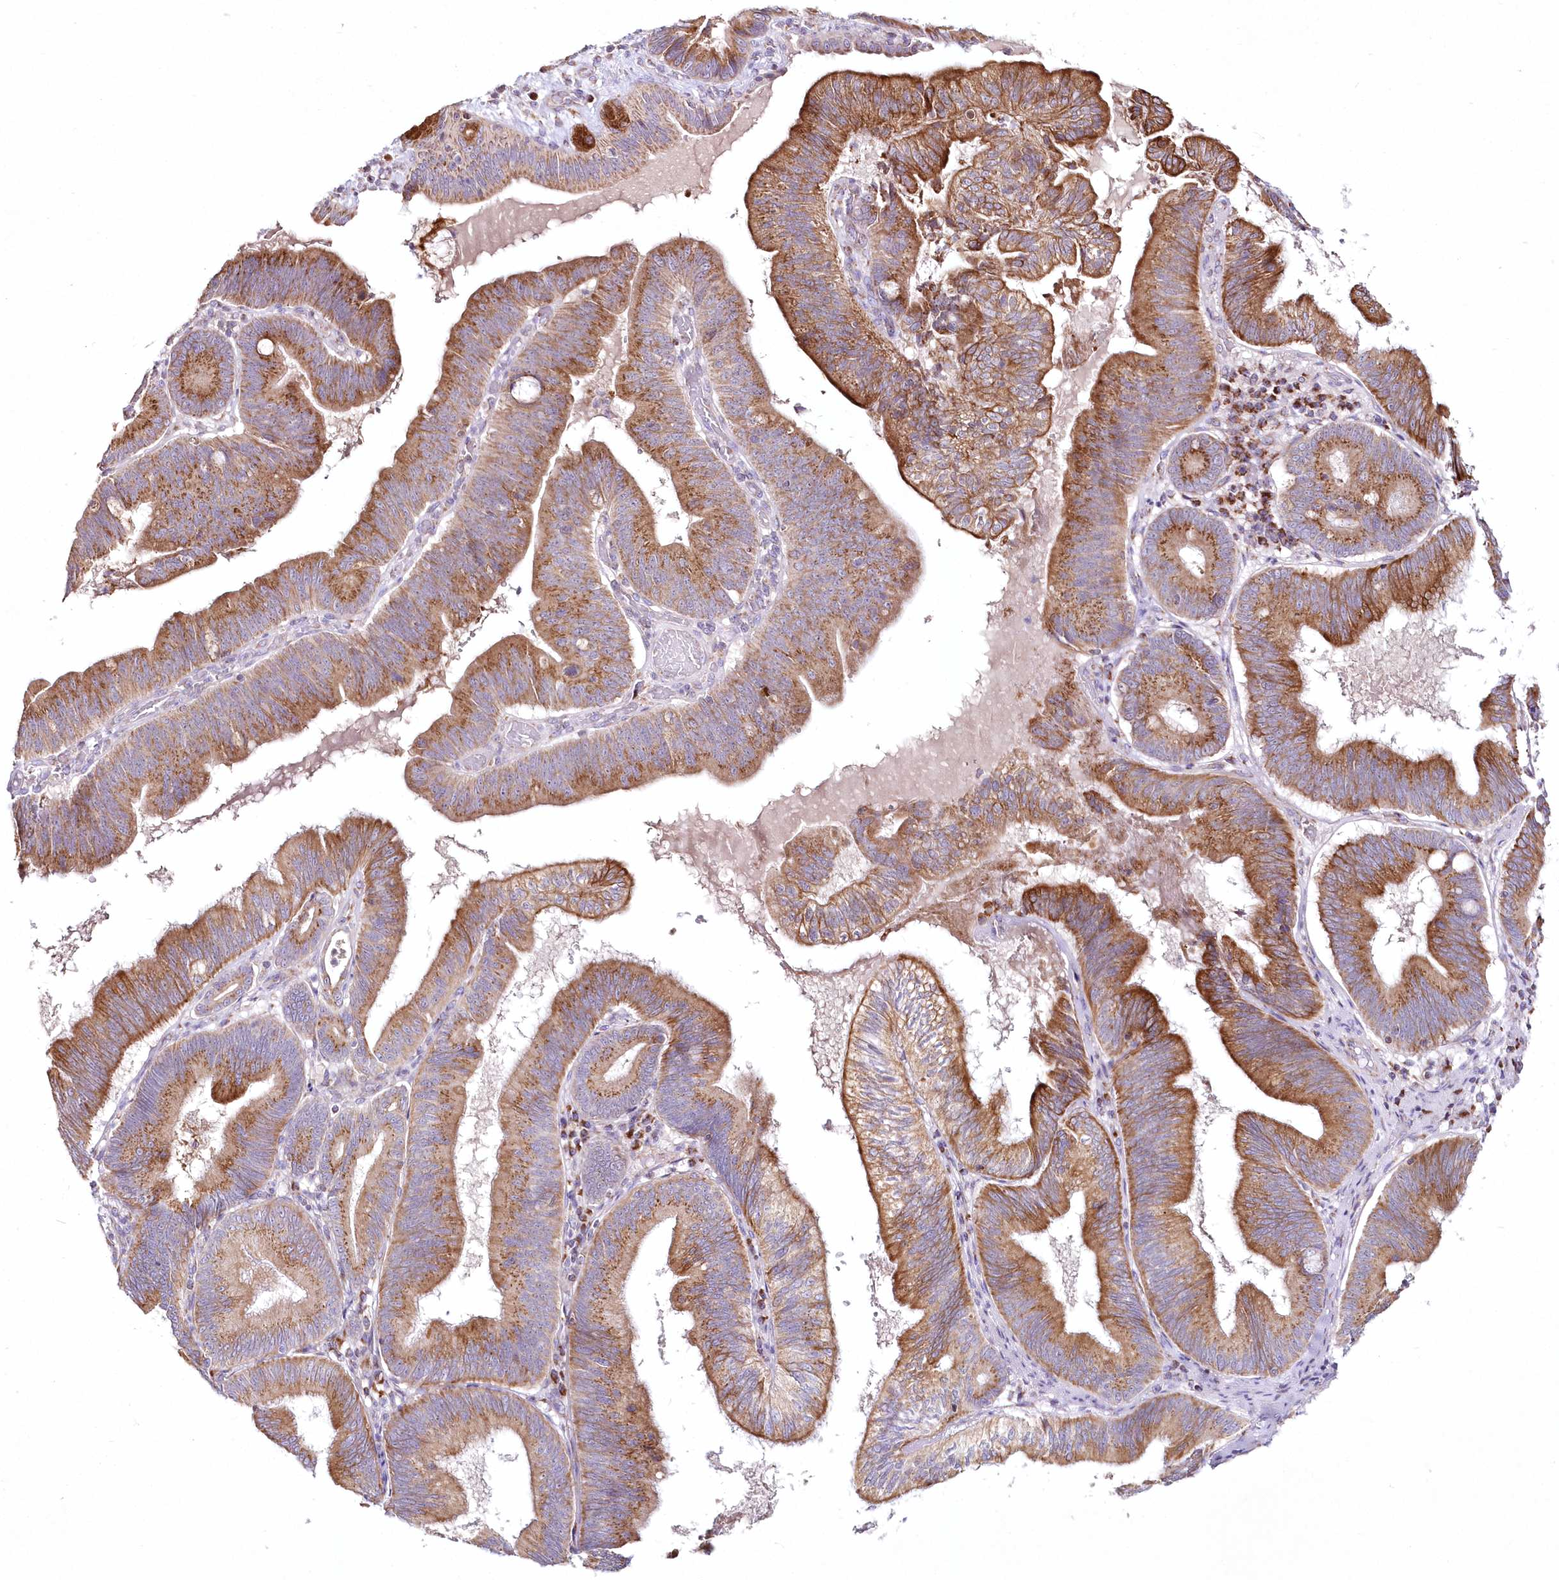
{"staining": {"intensity": "moderate", "quantity": ">75%", "location": "cytoplasmic/membranous"}, "tissue": "pancreatic cancer", "cell_type": "Tumor cells", "image_type": "cancer", "snomed": [{"axis": "morphology", "description": "Adenocarcinoma, NOS"}, {"axis": "topography", "description": "Pancreas"}], "caption": "A micrograph showing moderate cytoplasmic/membranous positivity in about >75% of tumor cells in pancreatic adenocarcinoma, as visualized by brown immunohistochemical staining.", "gene": "DNA2", "patient": {"sex": "male", "age": 82}}